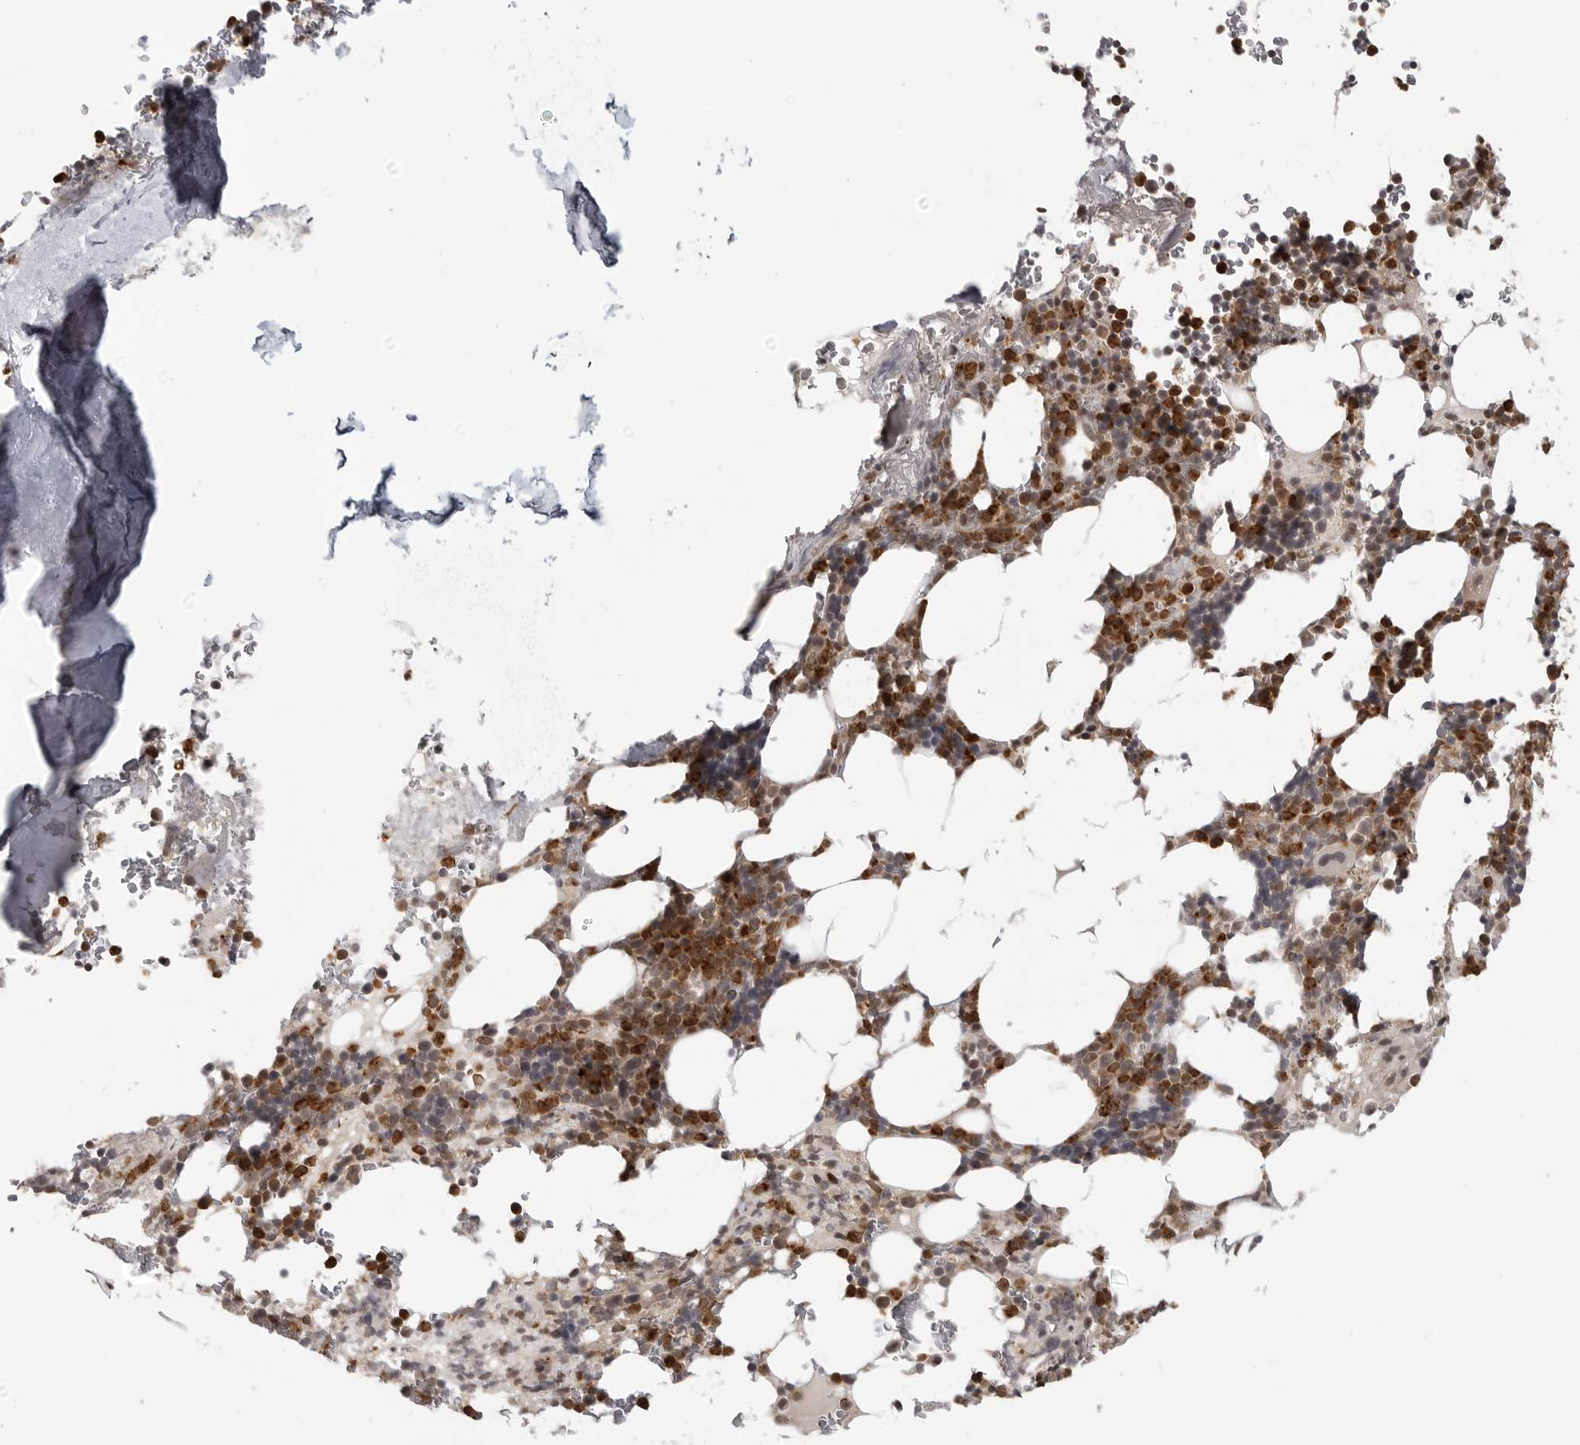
{"staining": {"intensity": "strong", "quantity": "25%-75%", "location": "cytoplasmic/membranous,nuclear"}, "tissue": "bone marrow", "cell_type": "Hematopoietic cells", "image_type": "normal", "snomed": [{"axis": "morphology", "description": "Normal tissue, NOS"}, {"axis": "topography", "description": "Bone marrow"}], "caption": "Strong cytoplasmic/membranous,nuclear expression for a protein is present in about 25%-75% of hematopoietic cells of unremarkable bone marrow using immunohistochemistry (IHC).", "gene": "PEG3", "patient": {"sex": "male", "age": 58}}